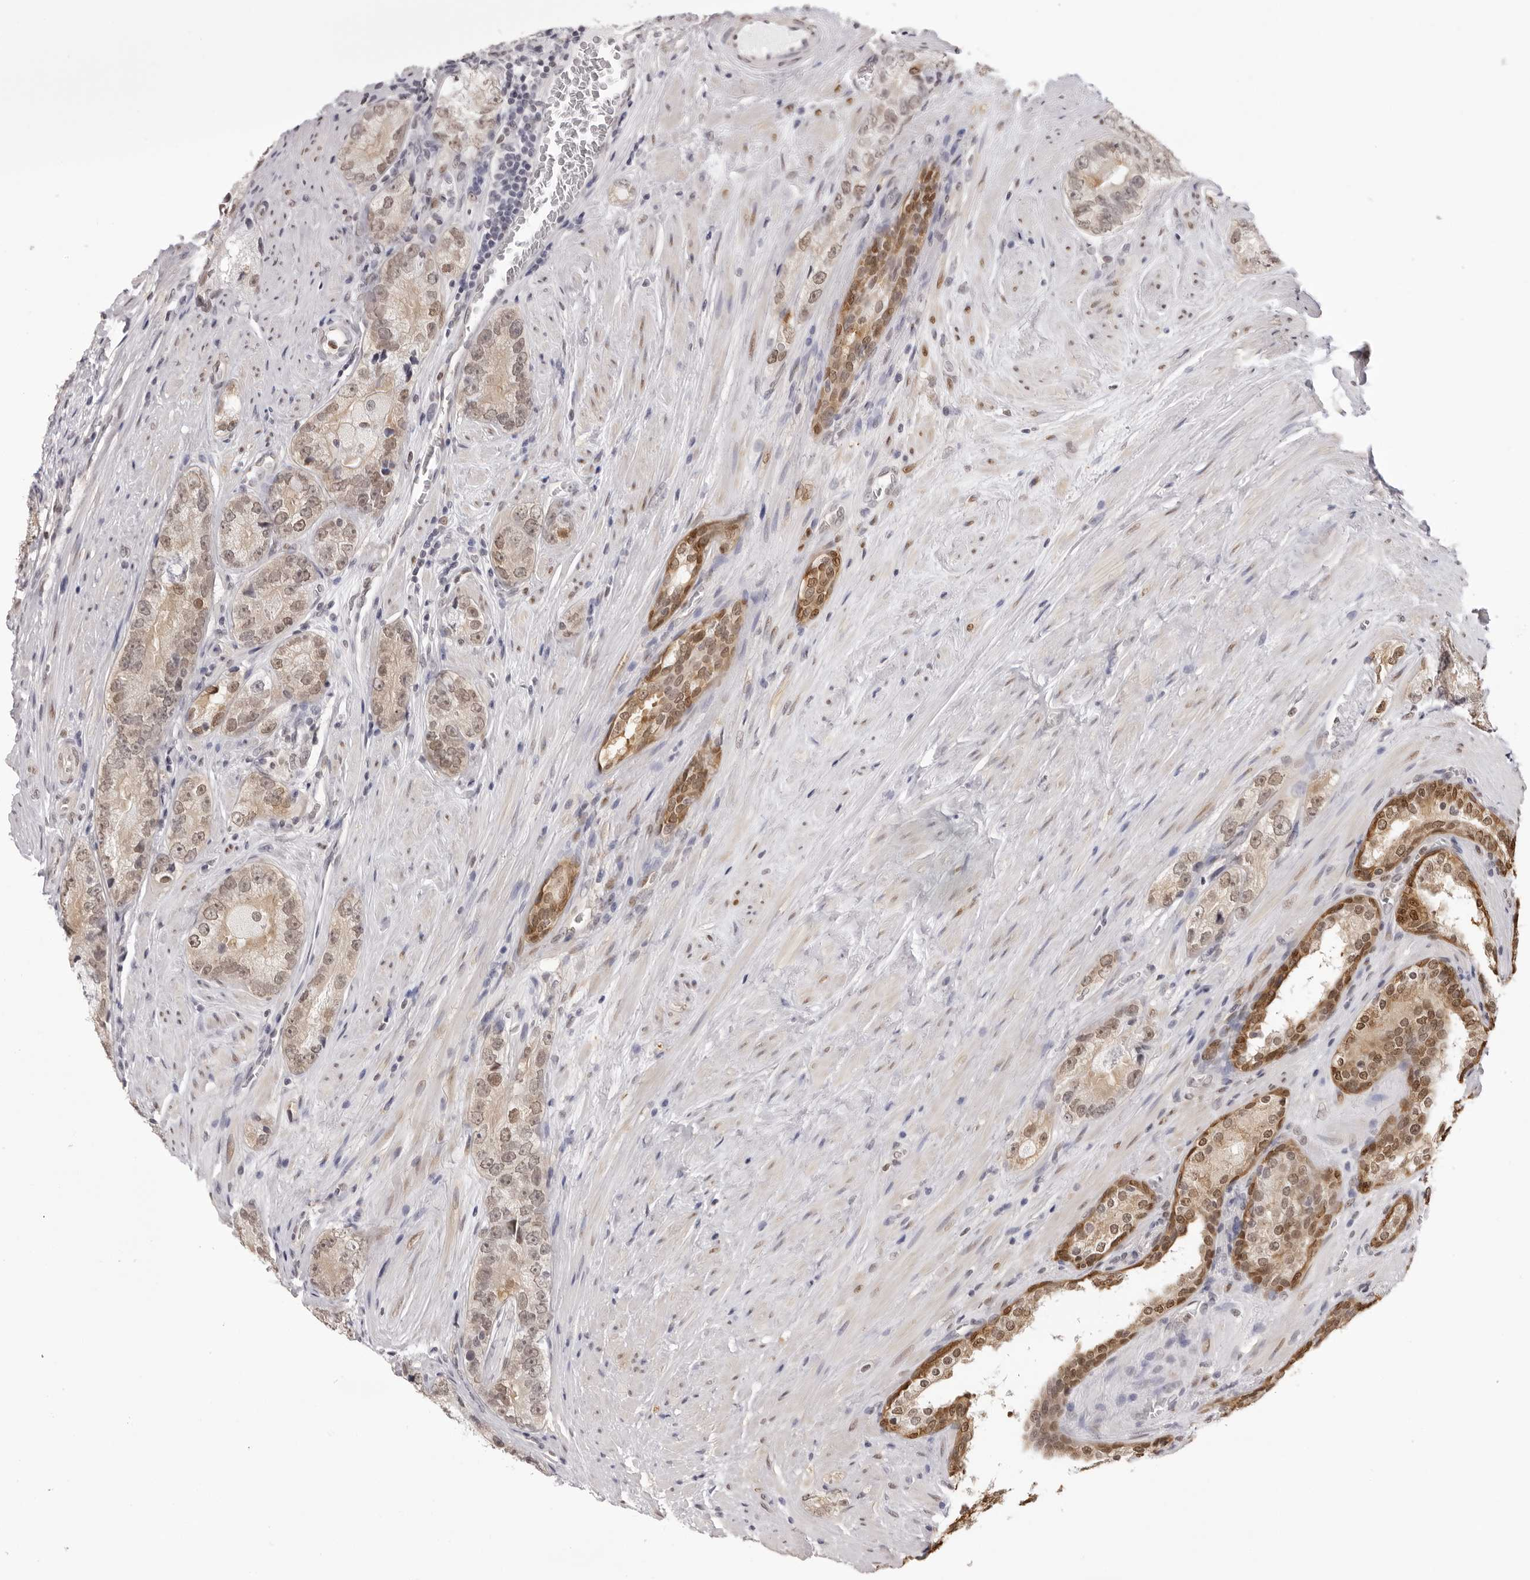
{"staining": {"intensity": "weak", "quantity": ">75%", "location": "cytoplasmic/membranous,nuclear"}, "tissue": "prostate cancer", "cell_type": "Tumor cells", "image_type": "cancer", "snomed": [{"axis": "morphology", "description": "Adenocarcinoma, High grade"}, {"axis": "topography", "description": "Prostate"}], "caption": "Immunohistochemical staining of human prostate cancer displays weak cytoplasmic/membranous and nuclear protein staining in about >75% of tumor cells. (brown staining indicates protein expression, while blue staining denotes nuclei).", "gene": "HSPA4", "patient": {"sex": "male", "age": 56}}